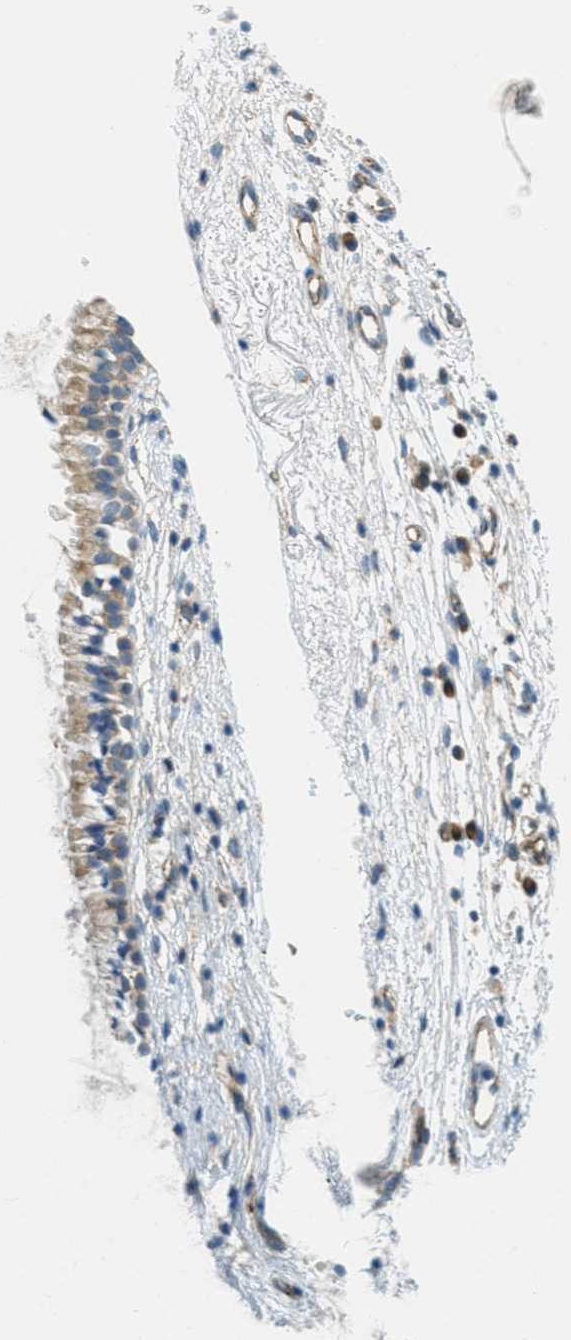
{"staining": {"intensity": "weak", "quantity": ">75%", "location": "cytoplasmic/membranous"}, "tissue": "nasopharynx", "cell_type": "Respiratory epithelial cells", "image_type": "normal", "snomed": [{"axis": "morphology", "description": "Normal tissue, NOS"}, {"axis": "topography", "description": "Nasopharynx"}], "caption": "This image demonstrates unremarkable nasopharynx stained with immunohistochemistry to label a protein in brown. The cytoplasmic/membranous of respiratory epithelial cells show weak positivity for the protein. Nuclei are counter-stained blue.", "gene": "JCAD", "patient": {"sex": "male", "age": 21}}